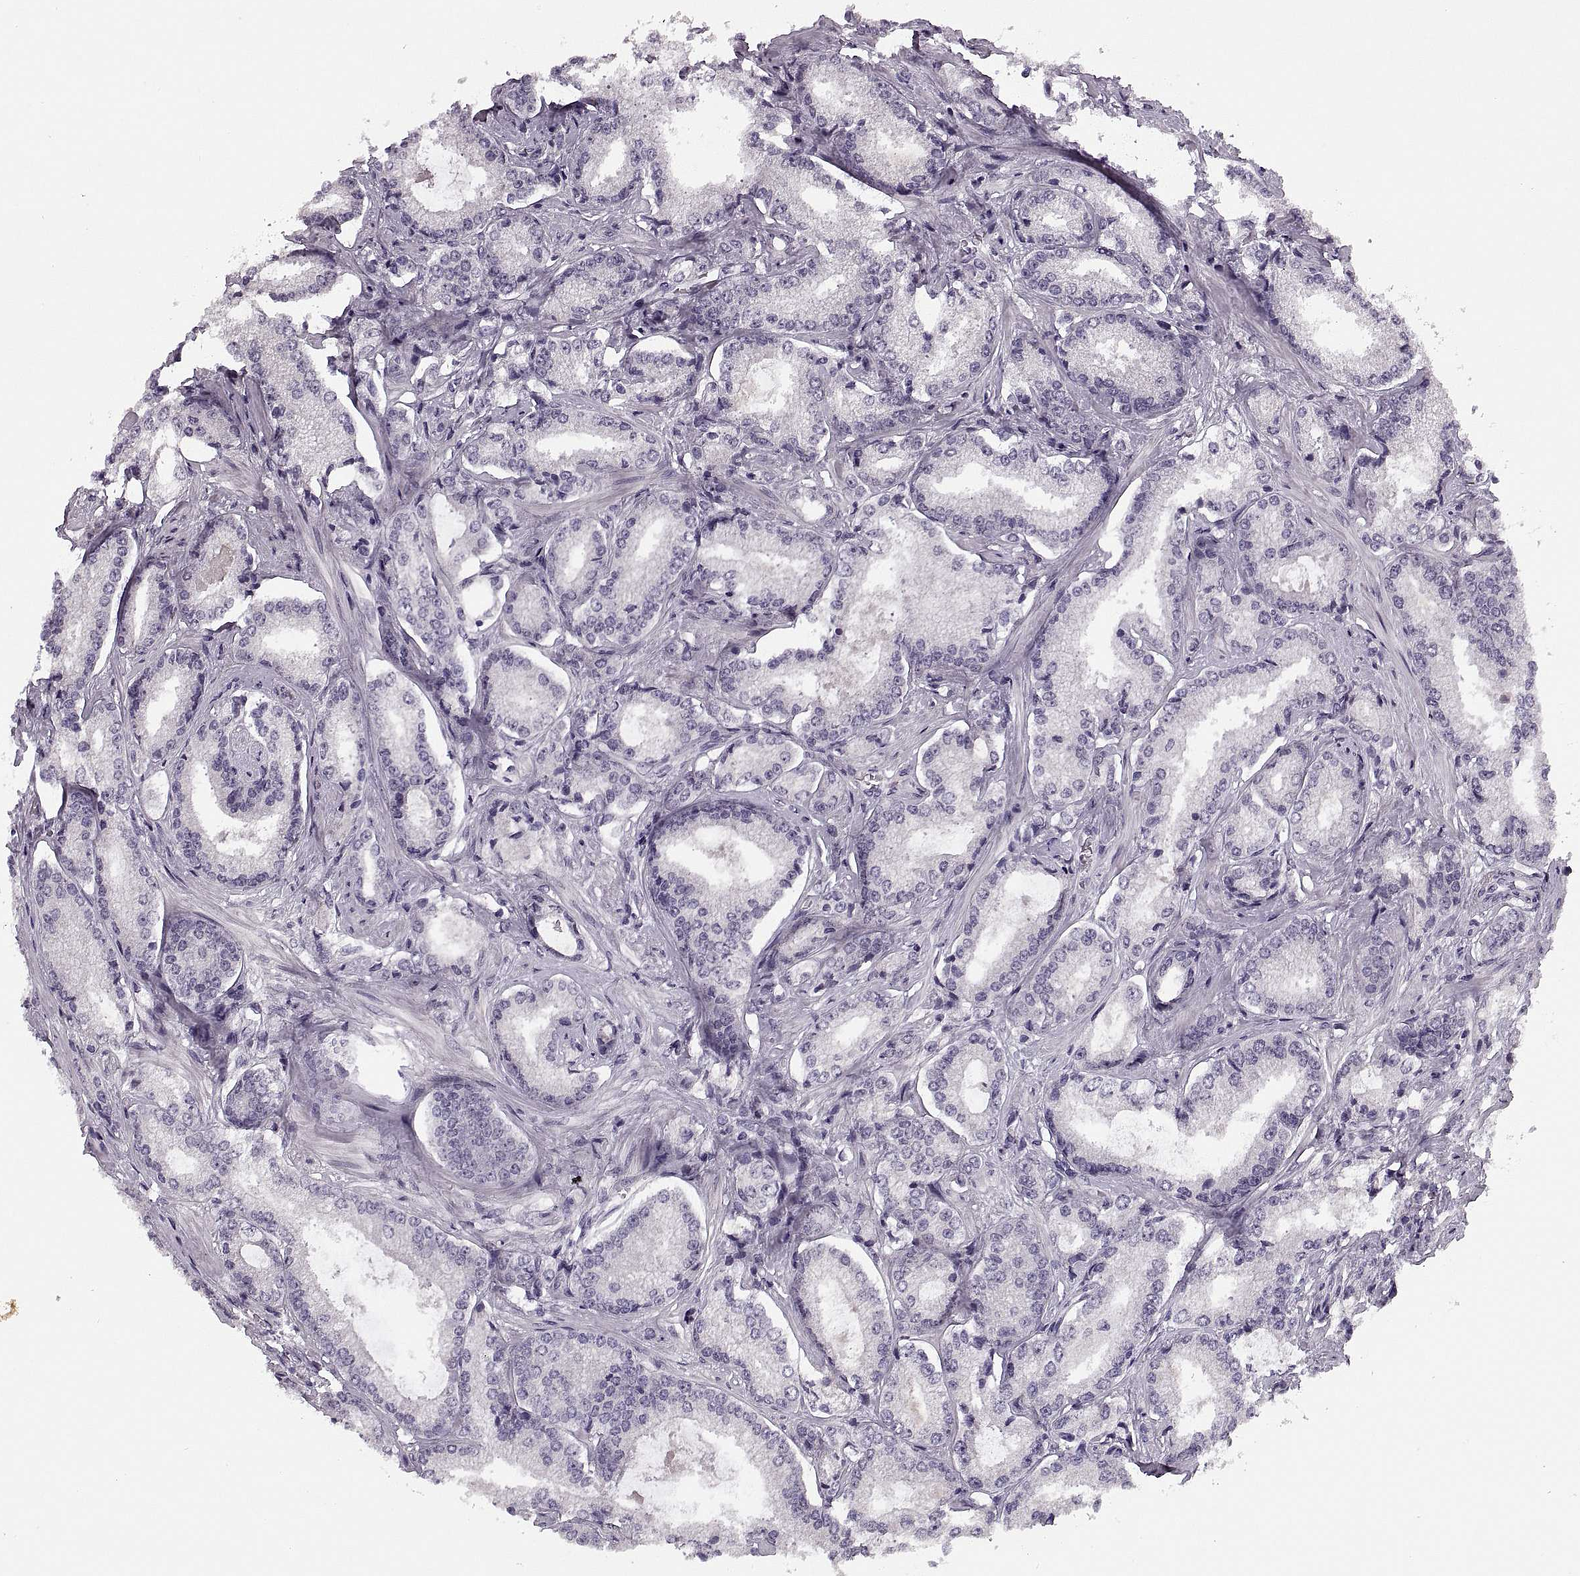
{"staining": {"intensity": "negative", "quantity": "none", "location": "none"}, "tissue": "prostate cancer", "cell_type": "Tumor cells", "image_type": "cancer", "snomed": [{"axis": "morphology", "description": "Adenocarcinoma, Low grade"}, {"axis": "topography", "description": "Prostate"}], "caption": "Tumor cells are negative for brown protein staining in prostate cancer (low-grade adenocarcinoma).", "gene": "PAGE5", "patient": {"sex": "male", "age": 56}}